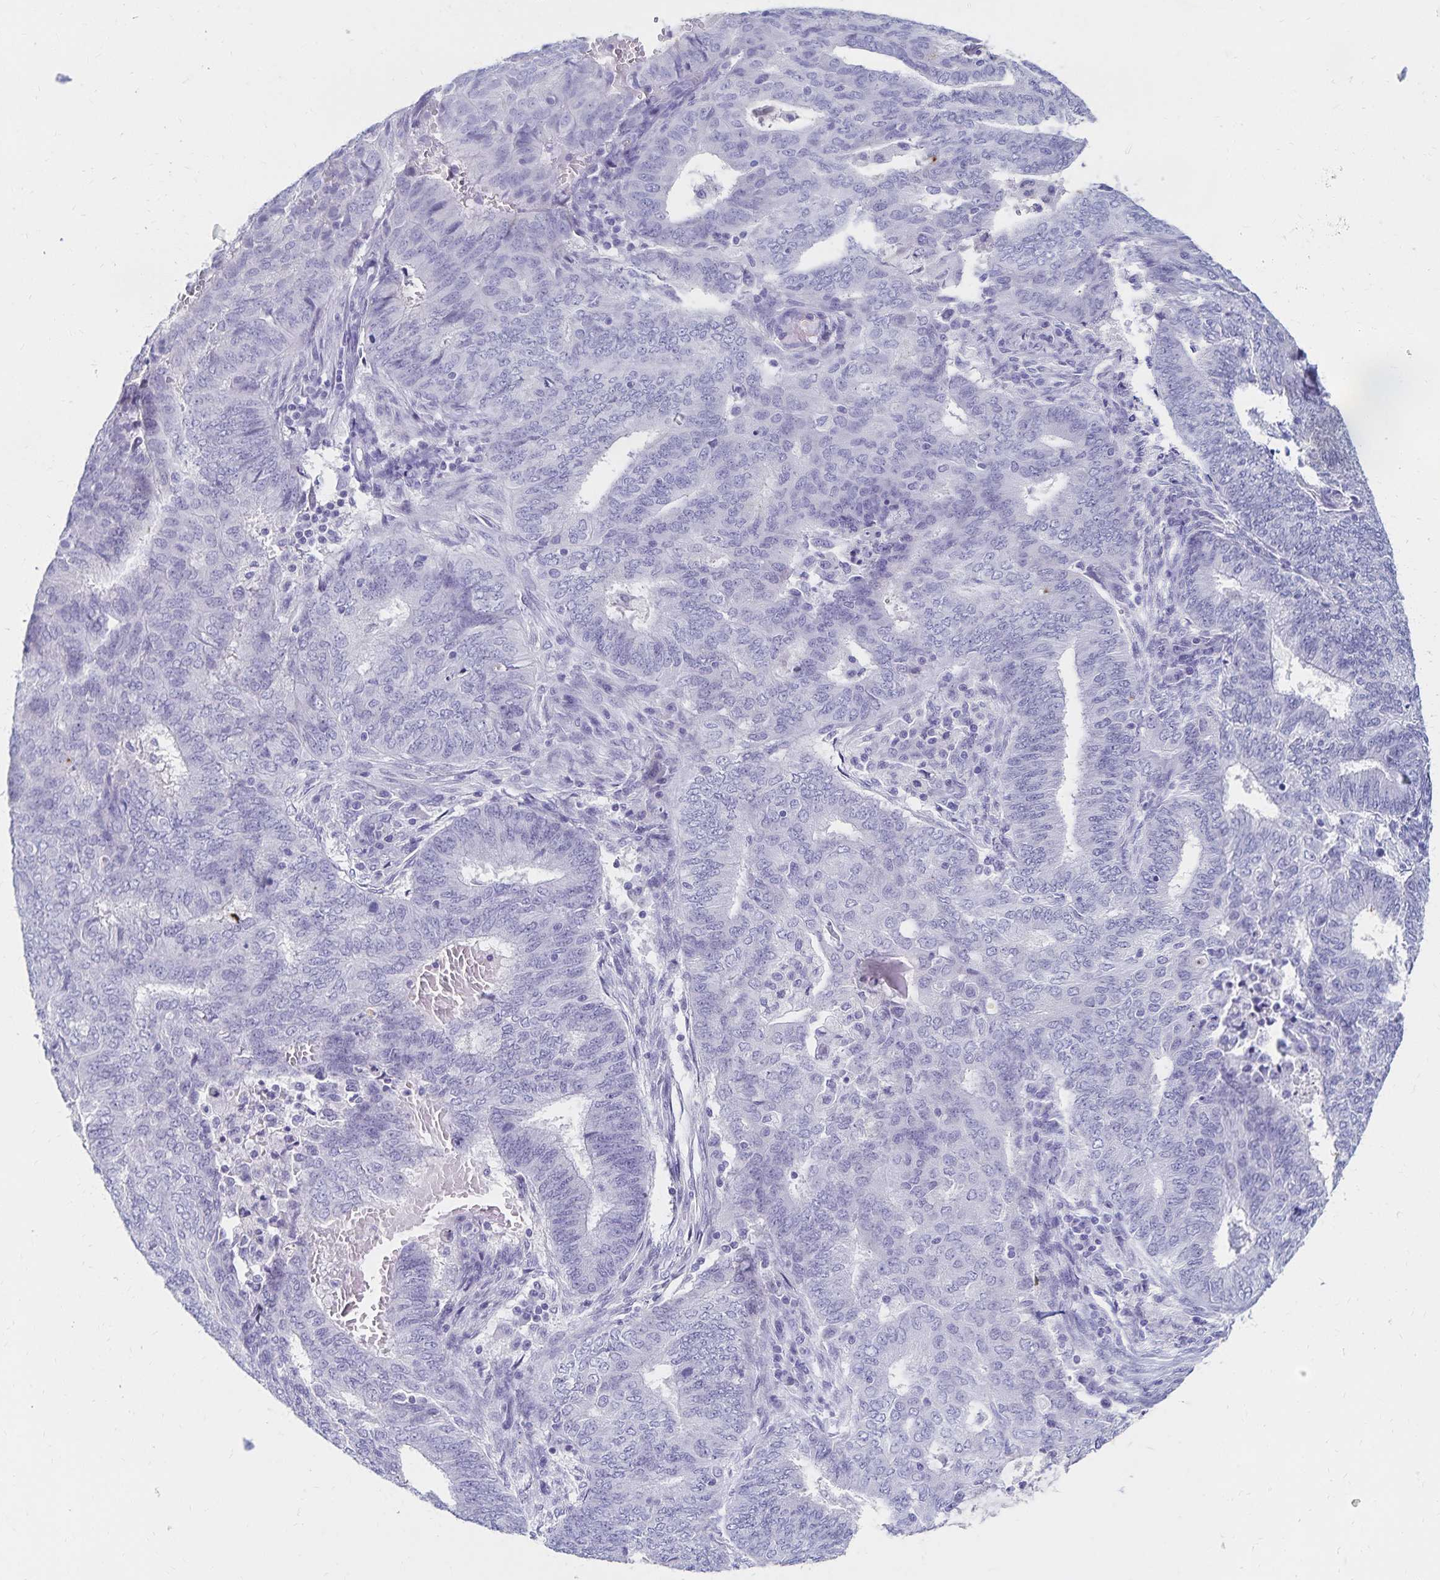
{"staining": {"intensity": "negative", "quantity": "none", "location": "none"}, "tissue": "endometrial cancer", "cell_type": "Tumor cells", "image_type": "cancer", "snomed": [{"axis": "morphology", "description": "Adenocarcinoma, NOS"}, {"axis": "topography", "description": "Endometrium"}], "caption": "The histopathology image shows no staining of tumor cells in endometrial cancer (adenocarcinoma).", "gene": "C2orf50", "patient": {"sex": "female", "age": 62}}